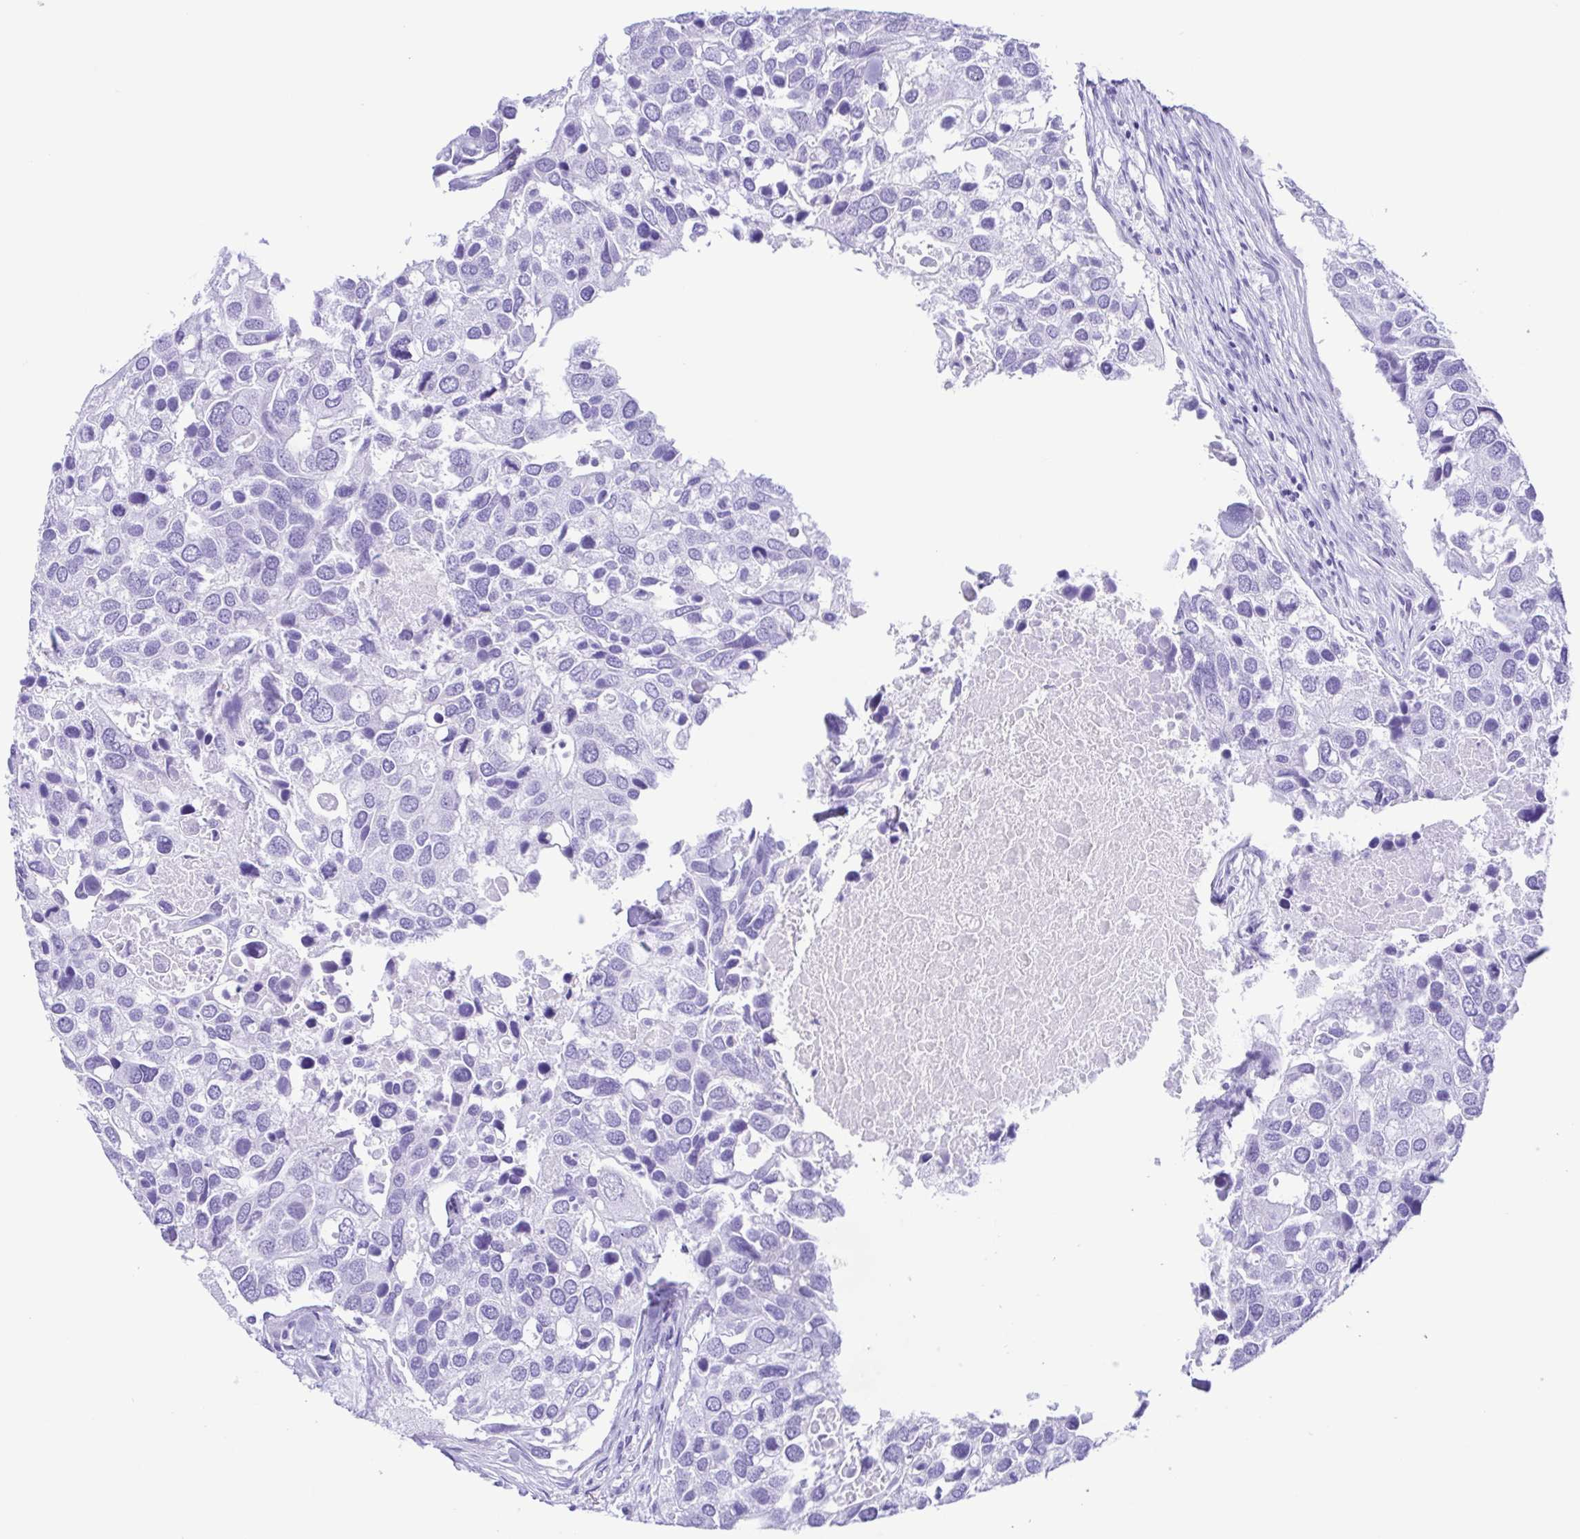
{"staining": {"intensity": "negative", "quantity": "none", "location": "none"}, "tissue": "breast cancer", "cell_type": "Tumor cells", "image_type": "cancer", "snomed": [{"axis": "morphology", "description": "Duct carcinoma"}, {"axis": "topography", "description": "Breast"}], "caption": "Immunohistochemical staining of human breast cancer reveals no significant staining in tumor cells.", "gene": "ERP27", "patient": {"sex": "female", "age": 83}}